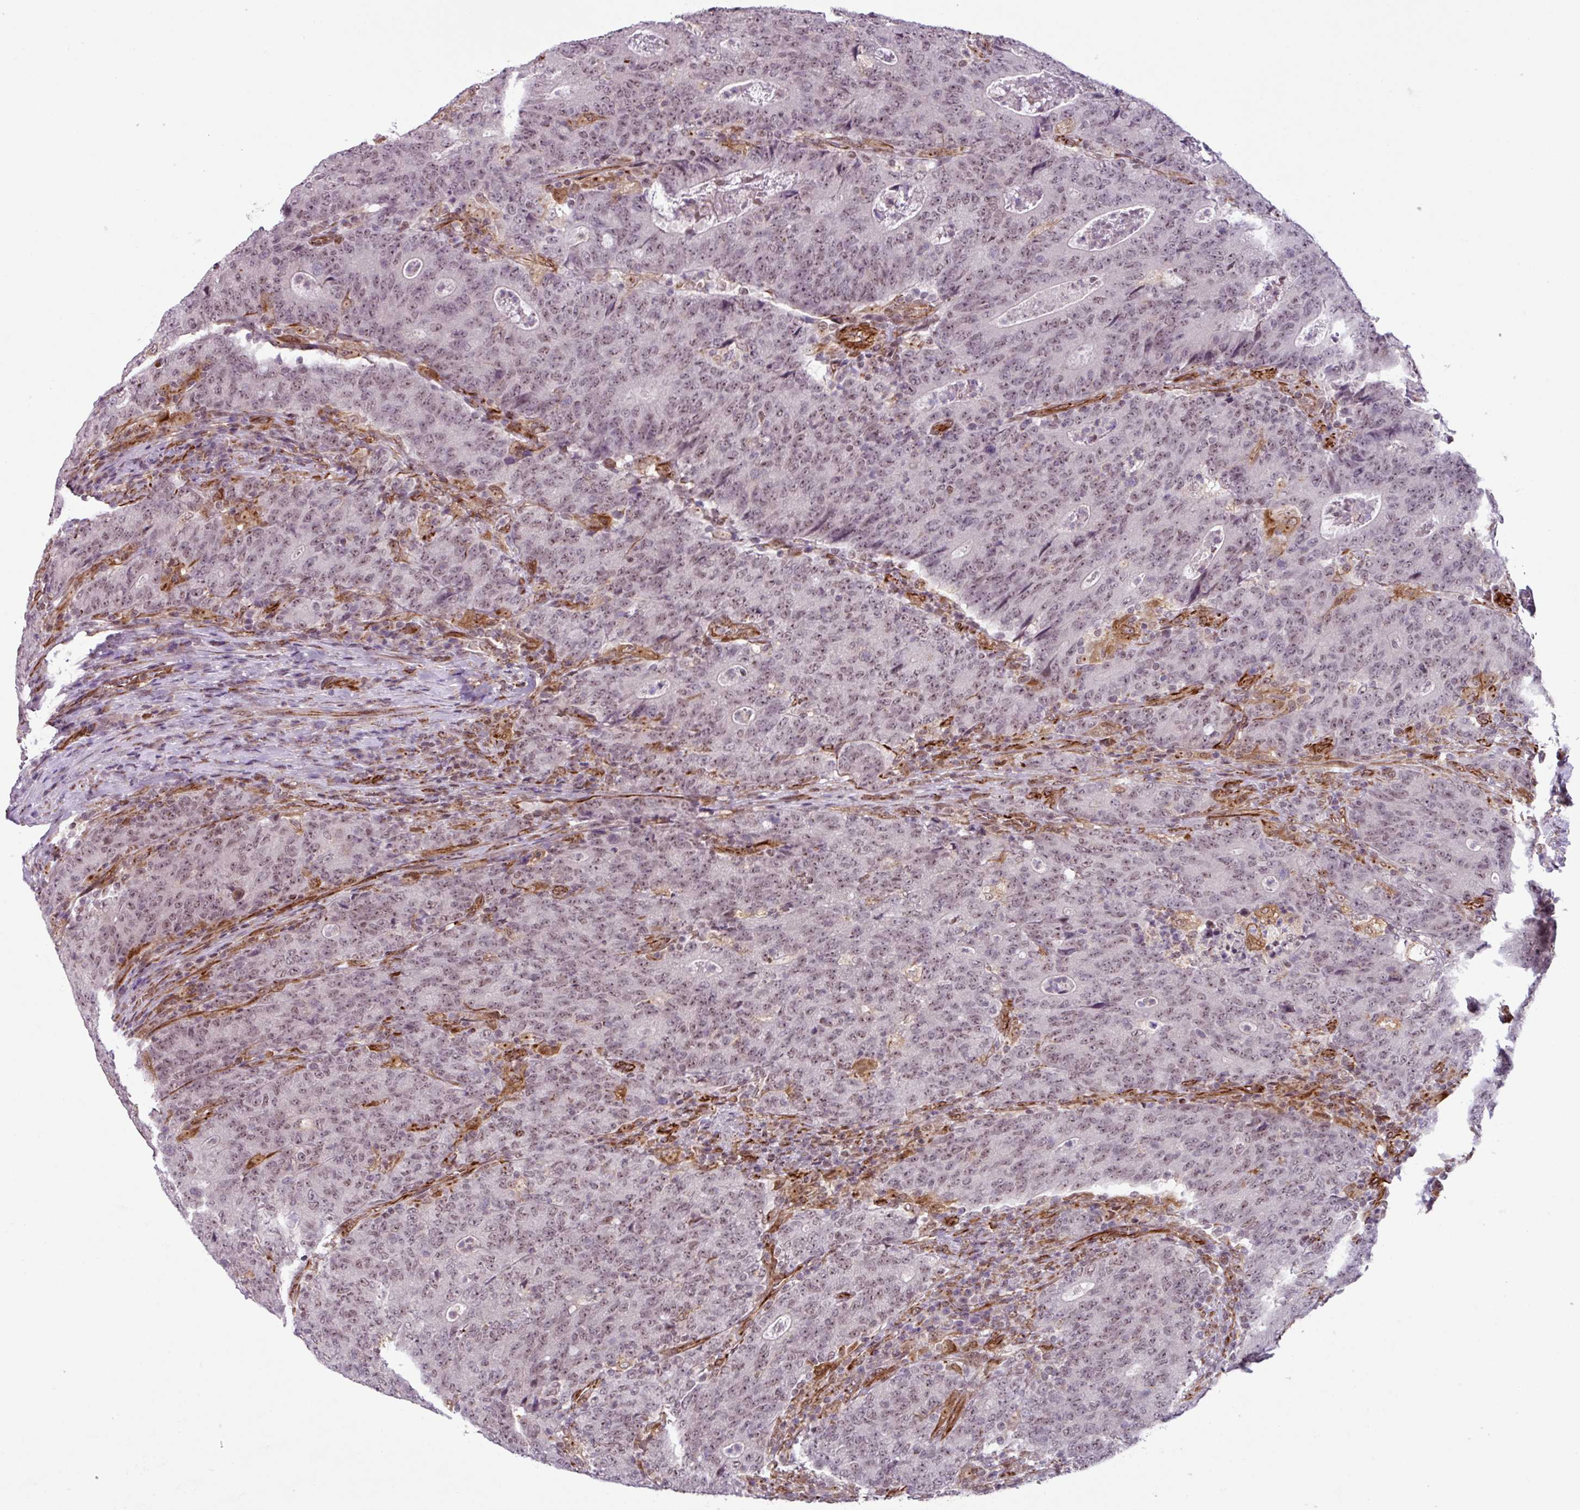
{"staining": {"intensity": "weak", "quantity": ">75%", "location": "nuclear"}, "tissue": "colorectal cancer", "cell_type": "Tumor cells", "image_type": "cancer", "snomed": [{"axis": "morphology", "description": "Adenocarcinoma, NOS"}, {"axis": "topography", "description": "Colon"}], "caption": "A histopathology image showing weak nuclear positivity in approximately >75% of tumor cells in colorectal cancer (adenocarcinoma), as visualized by brown immunohistochemical staining.", "gene": "CHD3", "patient": {"sex": "female", "age": 75}}